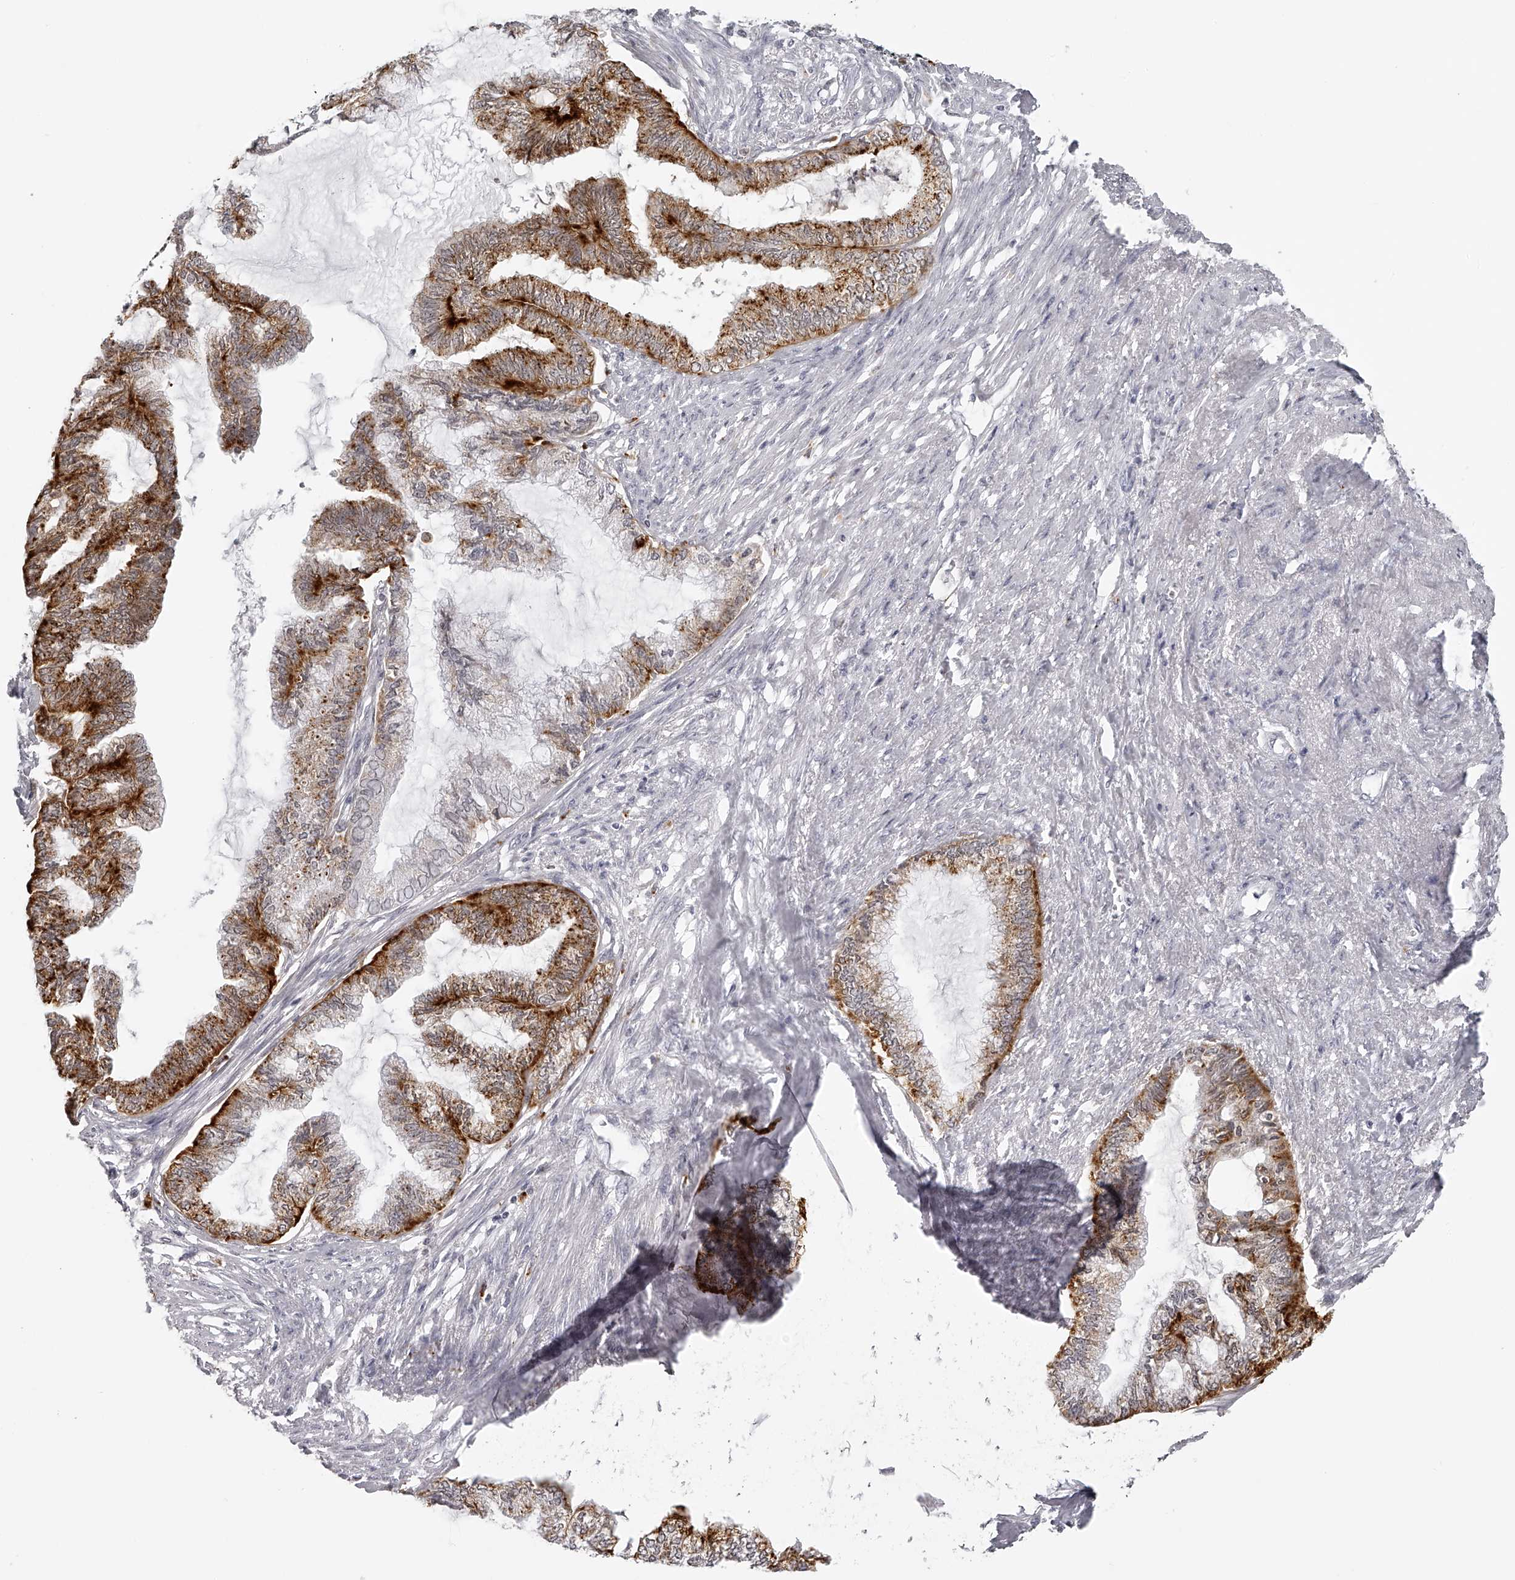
{"staining": {"intensity": "strong", "quantity": "25%-75%", "location": "cytoplasmic/membranous"}, "tissue": "endometrial cancer", "cell_type": "Tumor cells", "image_type": "cancer", "snomed": [{"axis": "morphology", "description": "Adenocarcinoma, NOS"}, {"axis": "topography", "description": "Endometrium"}], "caption": "Tumor cells exhibit high levels of strong cytoplasmic/membranous positivity in approximately 25%-75% of cells in human endometrial cancer. The staining is performed using DAB (3,3'-diaminobenzidine) brown chromogen to label protein expression. The nuclei are counter-stained blue using hematoxylin.", "gene": "RNF220", "patient": {"sex": "female", "age": 86}}